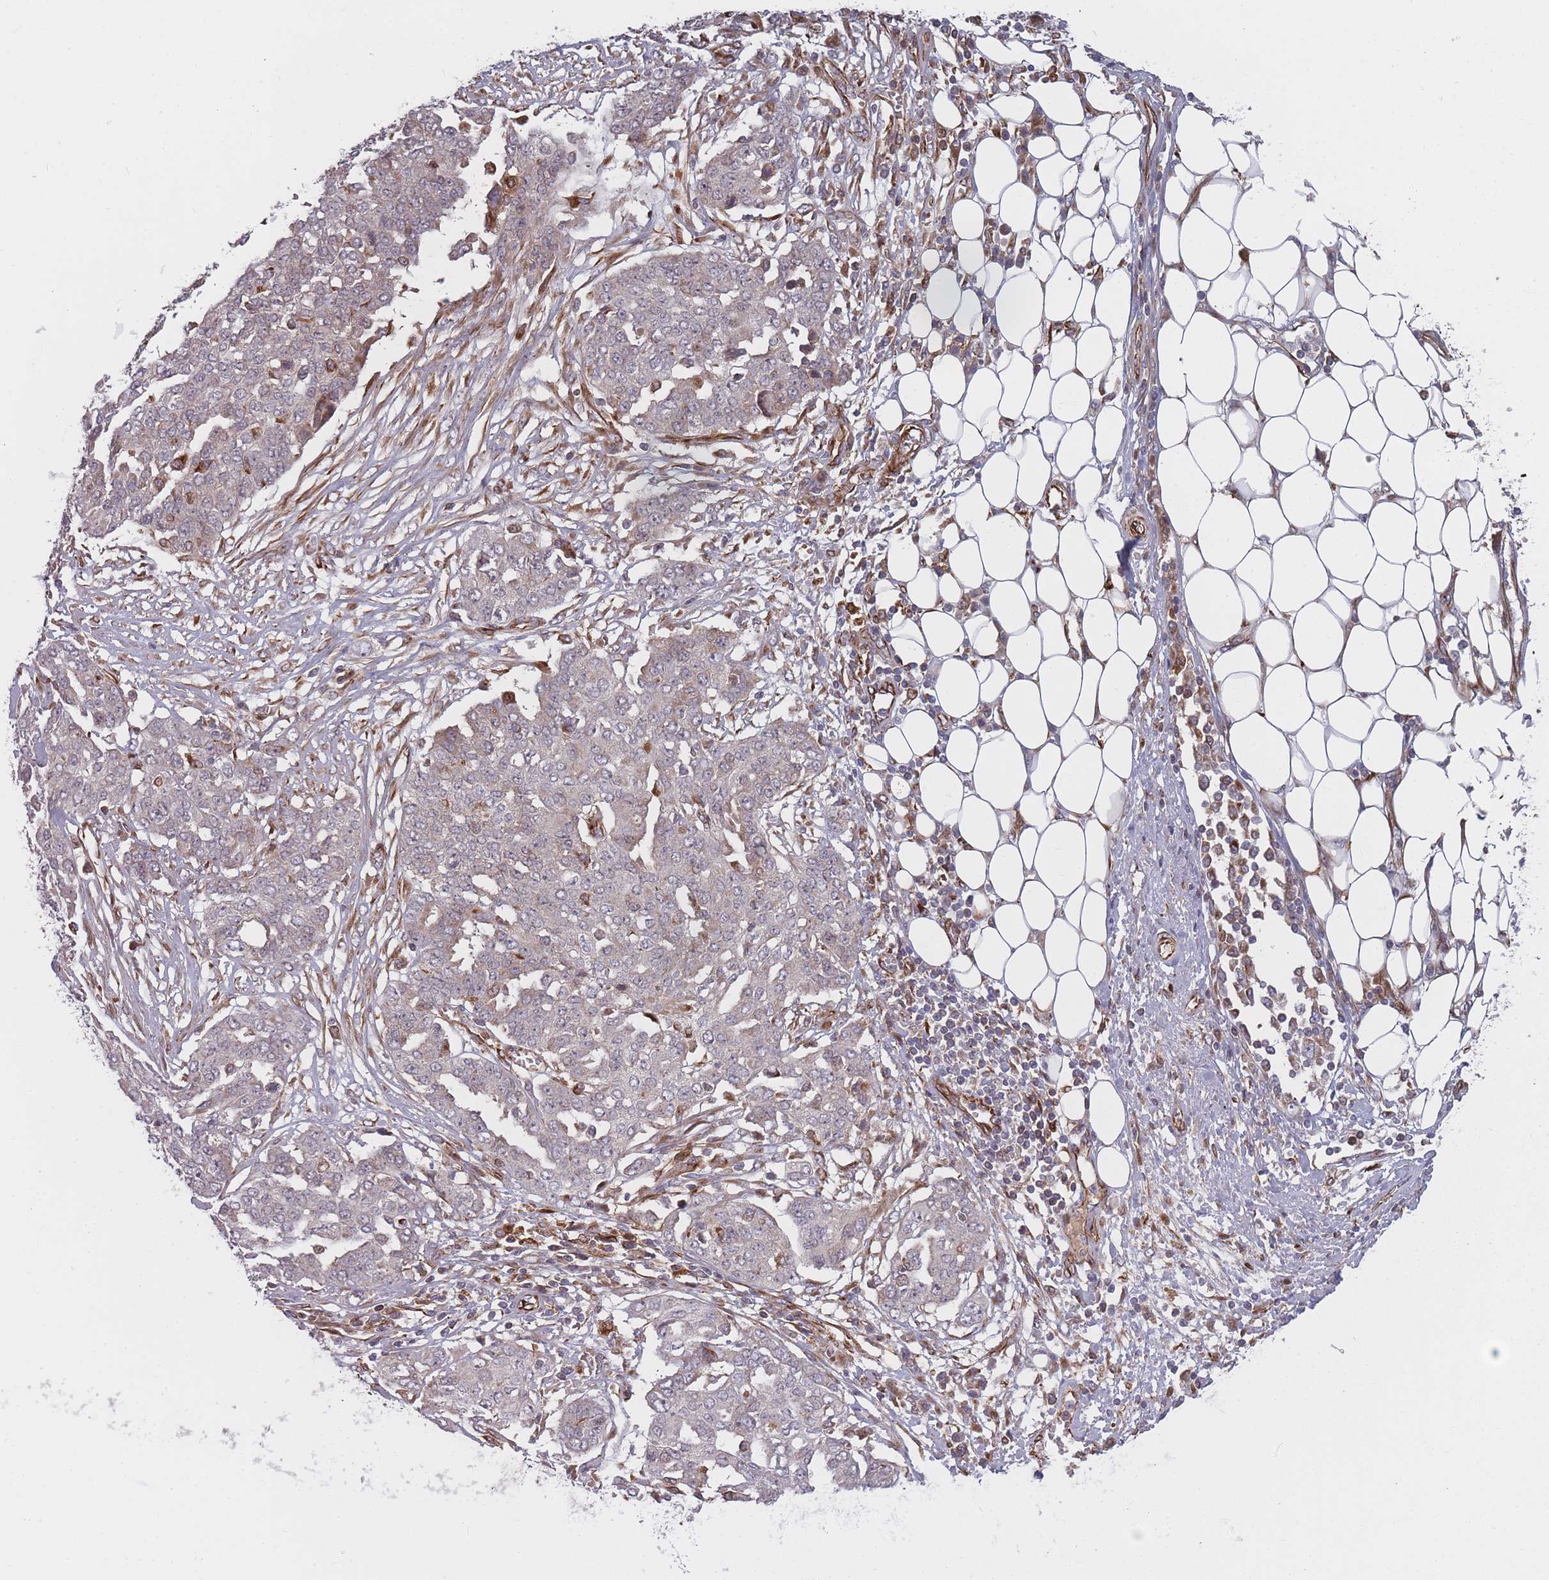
{"staining": {"intensity": "negative", "quantity": "none", "location": "none"}, "tissue": "ovarian cancer", "cell_type": "Tumor cells", "image_type": "cancer", "snomed": [{"axis": "morphology", "description": "Cystadenocarcinoma, serous, NOS"}, {"axis": "topography", "description": "Soft tissue"}, {"axis": "topography", "description": "Ovary"}], "caption": "High magnification brightfield microscopy of ovarian cancer stained with DAB (3,3'-diaminobenzidine) (brown) and counterstained with hematoxylin (blue): tumor cells show no significant staining.", "gene": "EEF1AKMT2", "patient": {"sex": "female", "age": 57}}